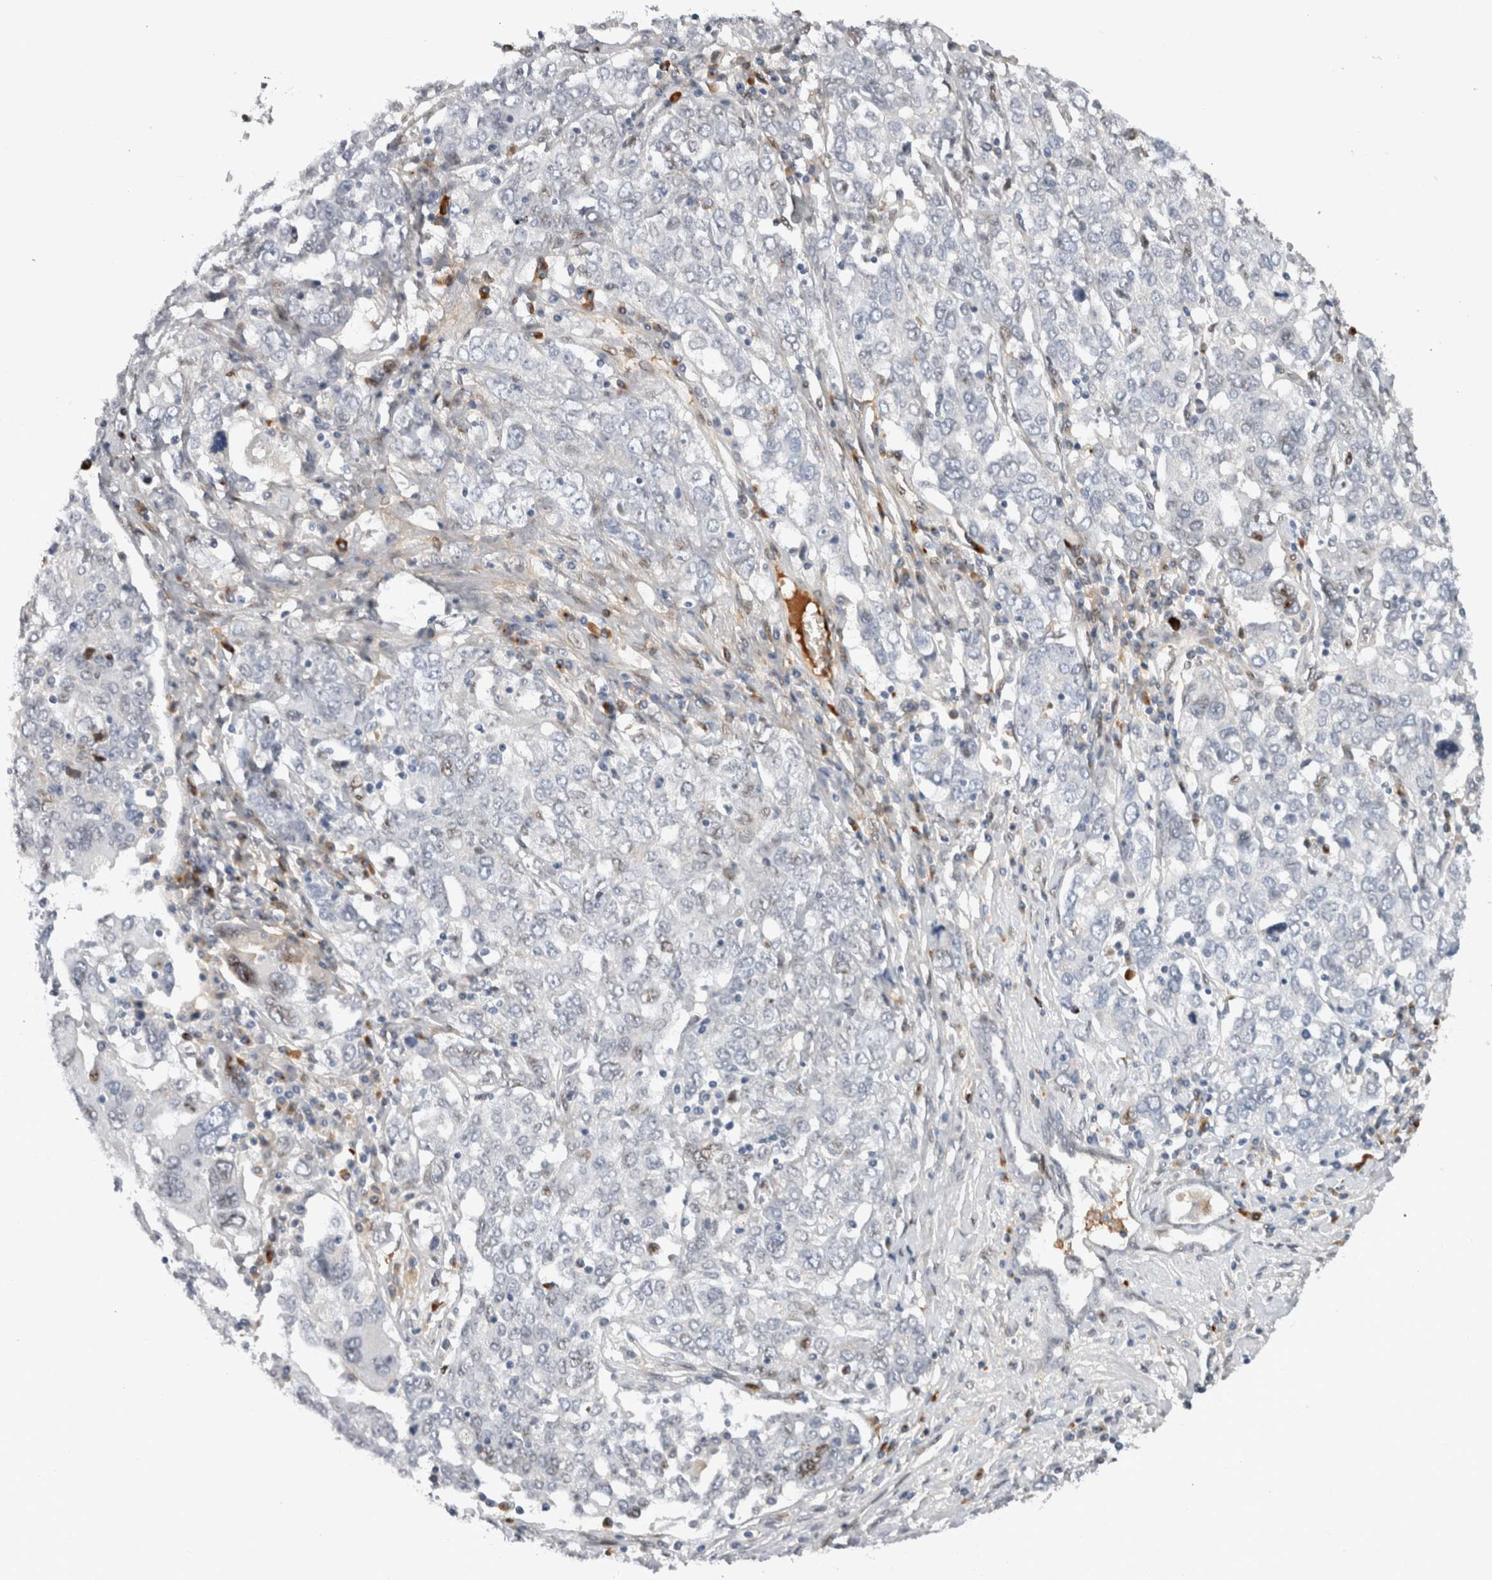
{"staining": {"intensity": "weak", "quantity": "<25%", "location": "nuclear"}, "tissue": "ovarian cancer", "cell_type": "Tumor cells", "image_type": "cancer", "snomed": [{"axis": "morphology", "description": "Carcinoma, endometroid"}, {"axis": "topography", "description": "Ovary"}], "caption": "An image of endometroid carcinoma (ovarian) stained for a protein demonstrates no brown staining in tumor cells. (Brightfield microscopy of DAB (3,3'-diaminobenzidine) immunohistochemistry at high magnification).", "gene": "DMTN", "patient": {"sex": "female", "age": 62}}